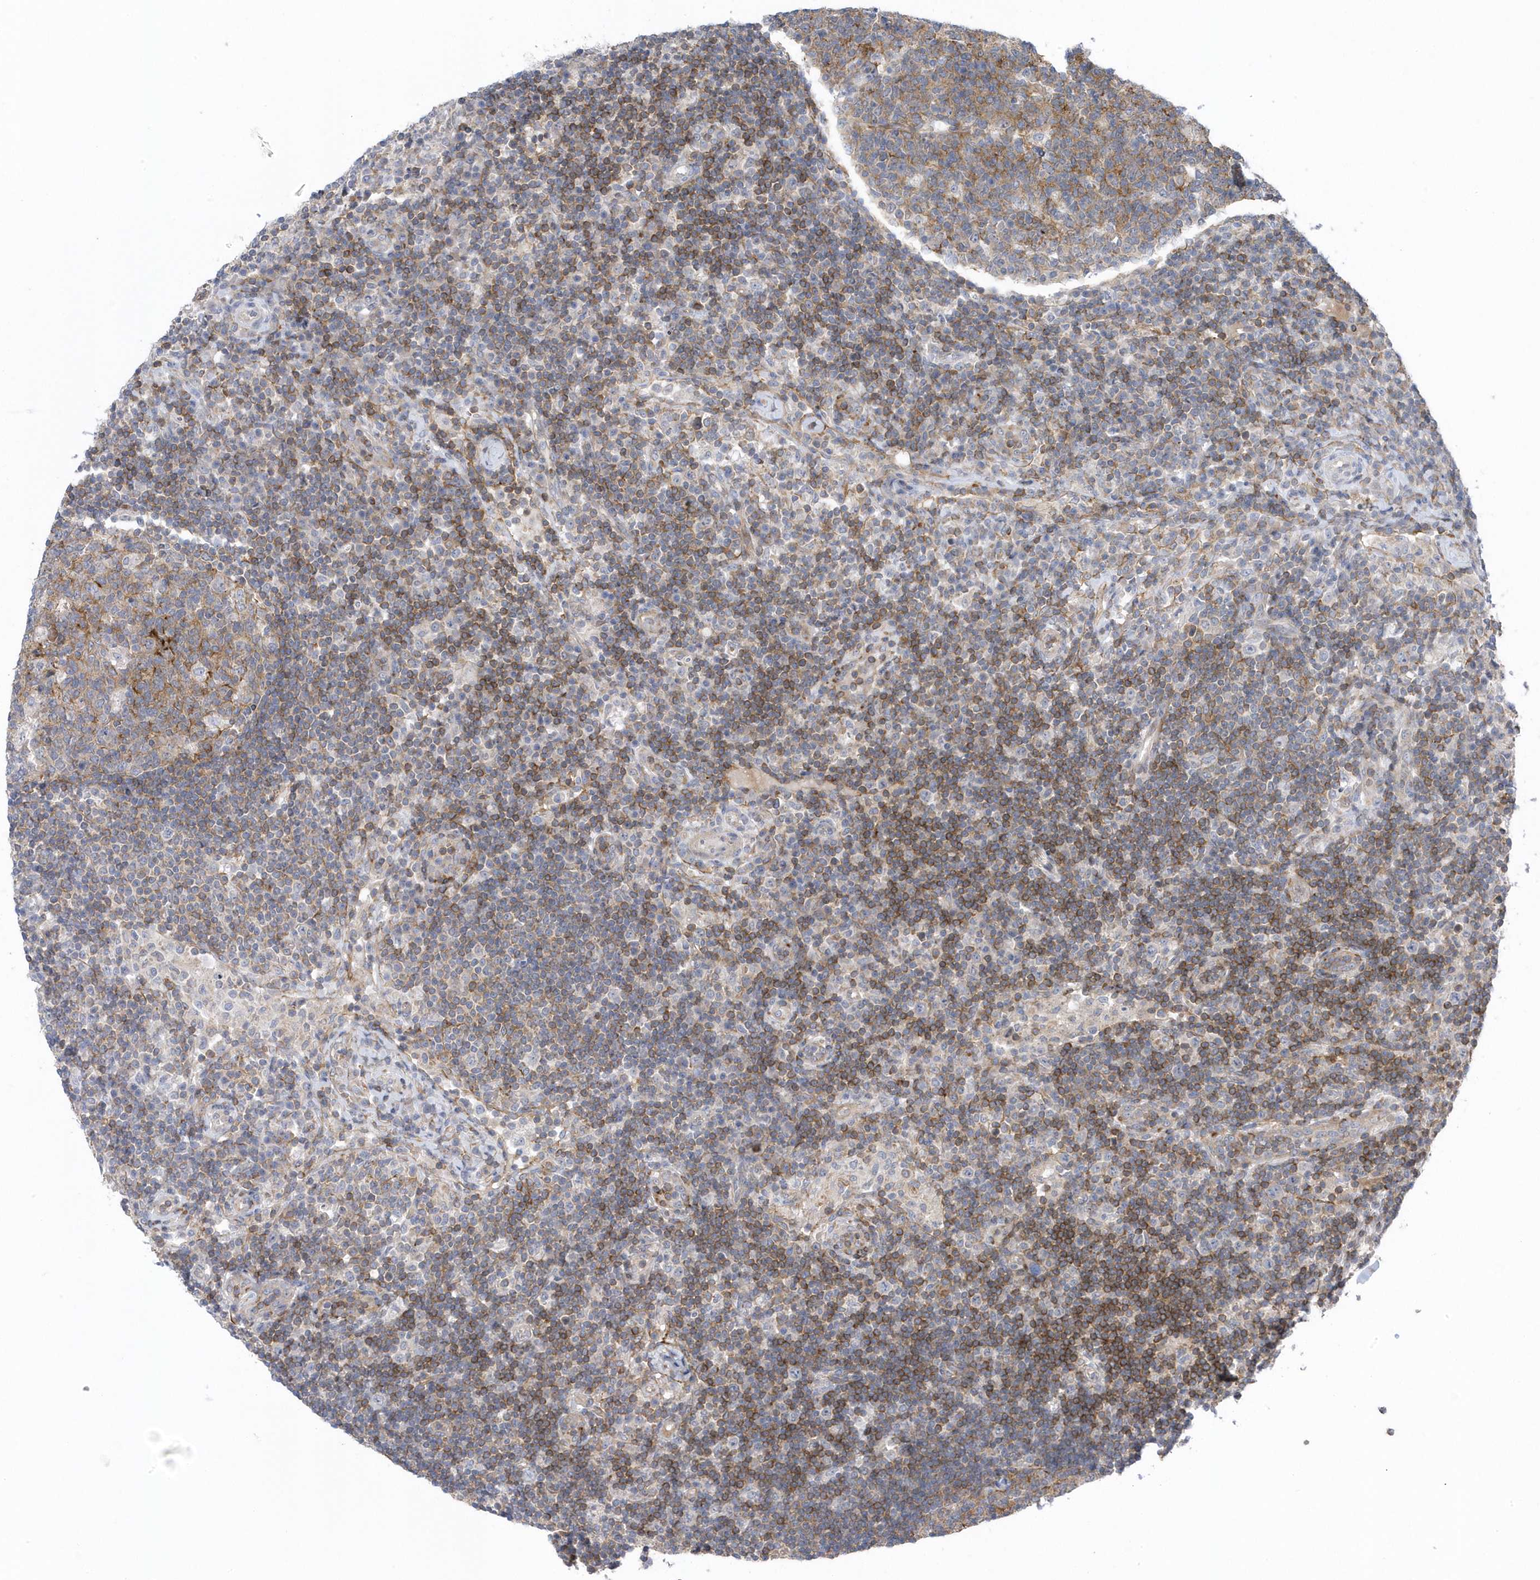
{"staining": {"intensity": "weak", "quantity": "25%-75%", "location": "cytoplasmic/membranous"}, "tissue": "lymph node", "cell_type": "Germinal center cells", "image_type": "normal", "snomed": [{"axis": "morphology", "description": "Normal tissue, NOS"}, {"axis": "topography", "description": "Lymph node"}], "caption": "Protein expression analysis of normal human lymph node reveals weak cytoplasmic/membranous staining in about 25%-75% of germinal center cells.", "gene": "ANAPC1", "patient": {"sex": "female", "age": 53}}